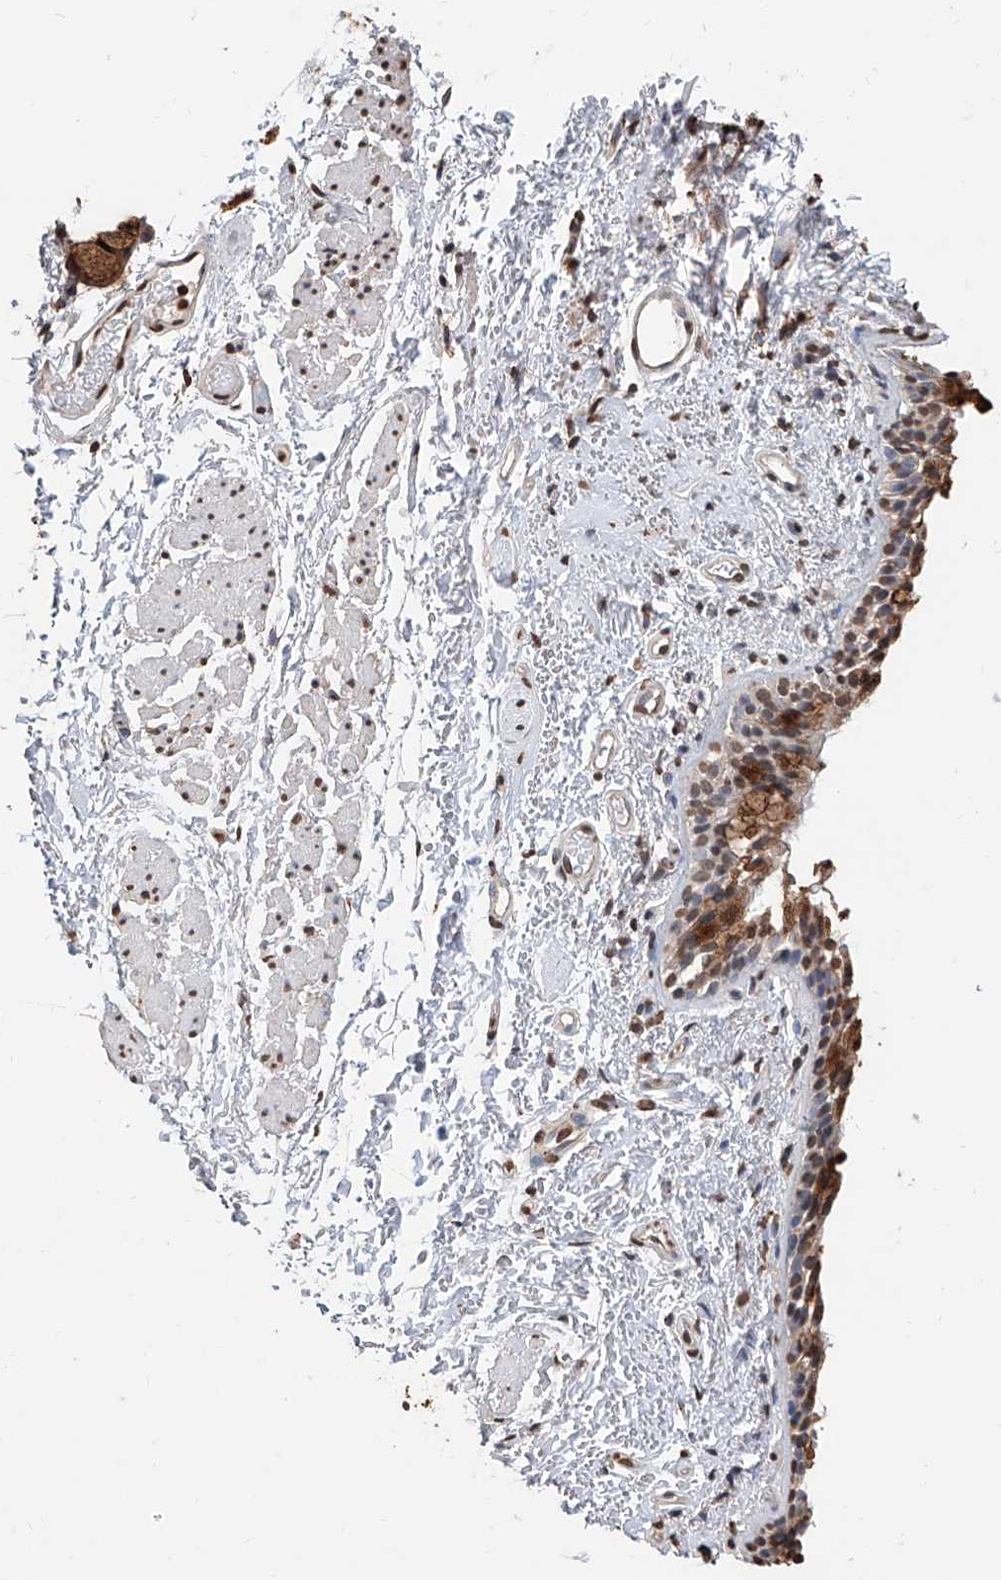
{"staining": {"intensity": "moderate", "quantity": "25%-75%", "location": "cytoplasmic/membranous,nuclear"}, "tissue": "bronchus", "cell_type": "Respiratory epithelial cells", "image_type": "normal", "snomed": [{"axis": "morphology", "description": "Normal tissue, NOS"}, {"axis": "topography", "description": "Cartilage tissue"}, {"axis": "topography", "description": "Bronchus"}], "caption": "Brown immunohistochemical staining in unremarkable human bronchus exhibits moderate cytoplasmic/membranous,nuclear staining in approximately 25%-75% of respiratory epithelial cells.", "gene": "RP9", "patient": {"sex": "female", "age": 73}}